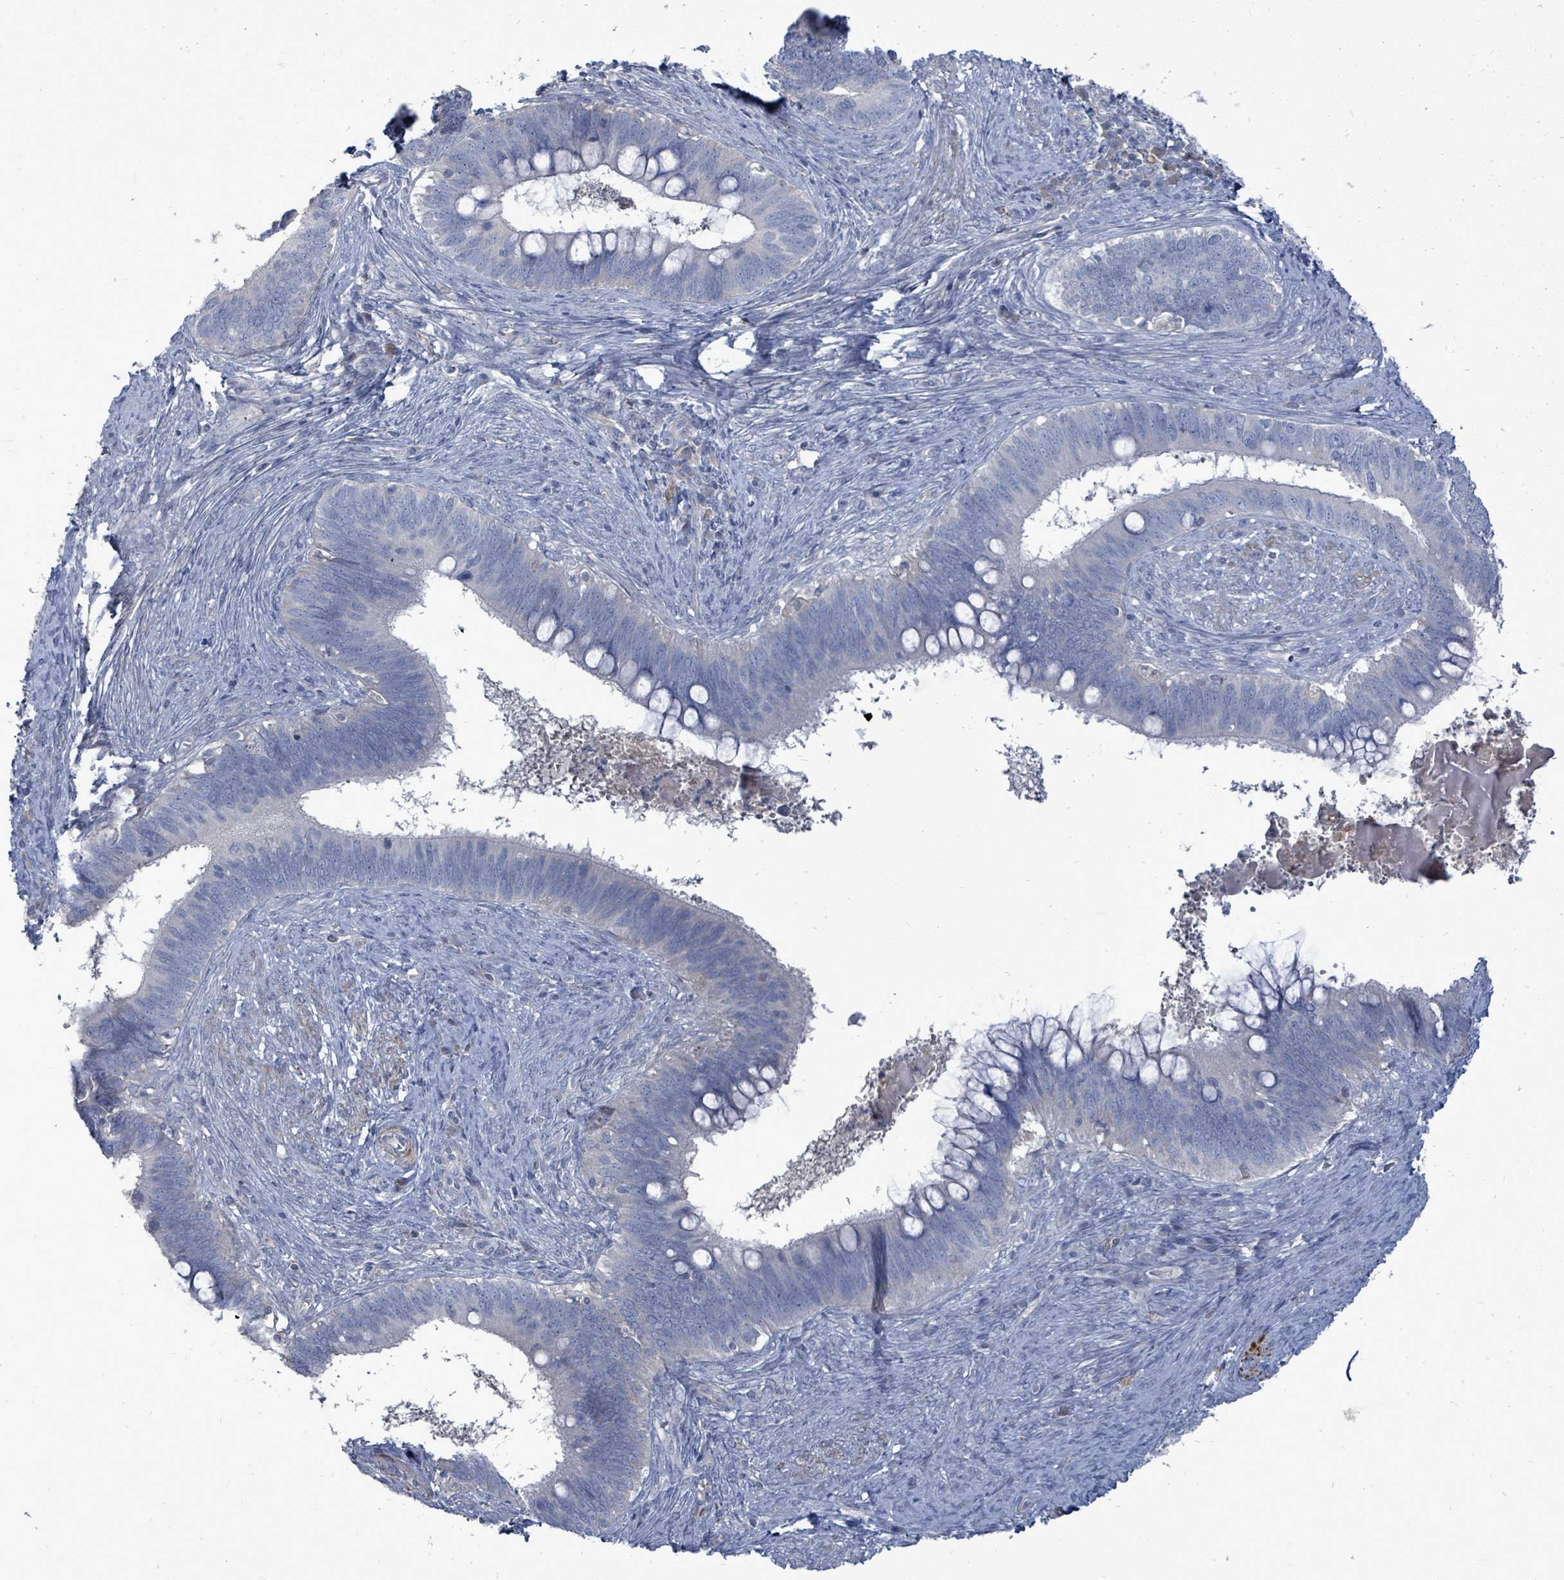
{"staining": {"intensity": "negative", "quantity": "none", "location": "none"}, "tissue": "cervical cancer", "cell_type": "Tumor cells", "image_type": "cancer", "snomed": [{"axis": "morphology", "description": "Adenocarcinoma, NOS"}, {"axis": "topography", "description": "Cervix"}], "caption": "This is a histopathology image of immunohistochemistry (IHC) staining of cervical cancer (adenocarcinoma), which shows no positivity in tumor cells.", "gene": "ARGFX", "patient": {"sex": "female", "age": 42}}